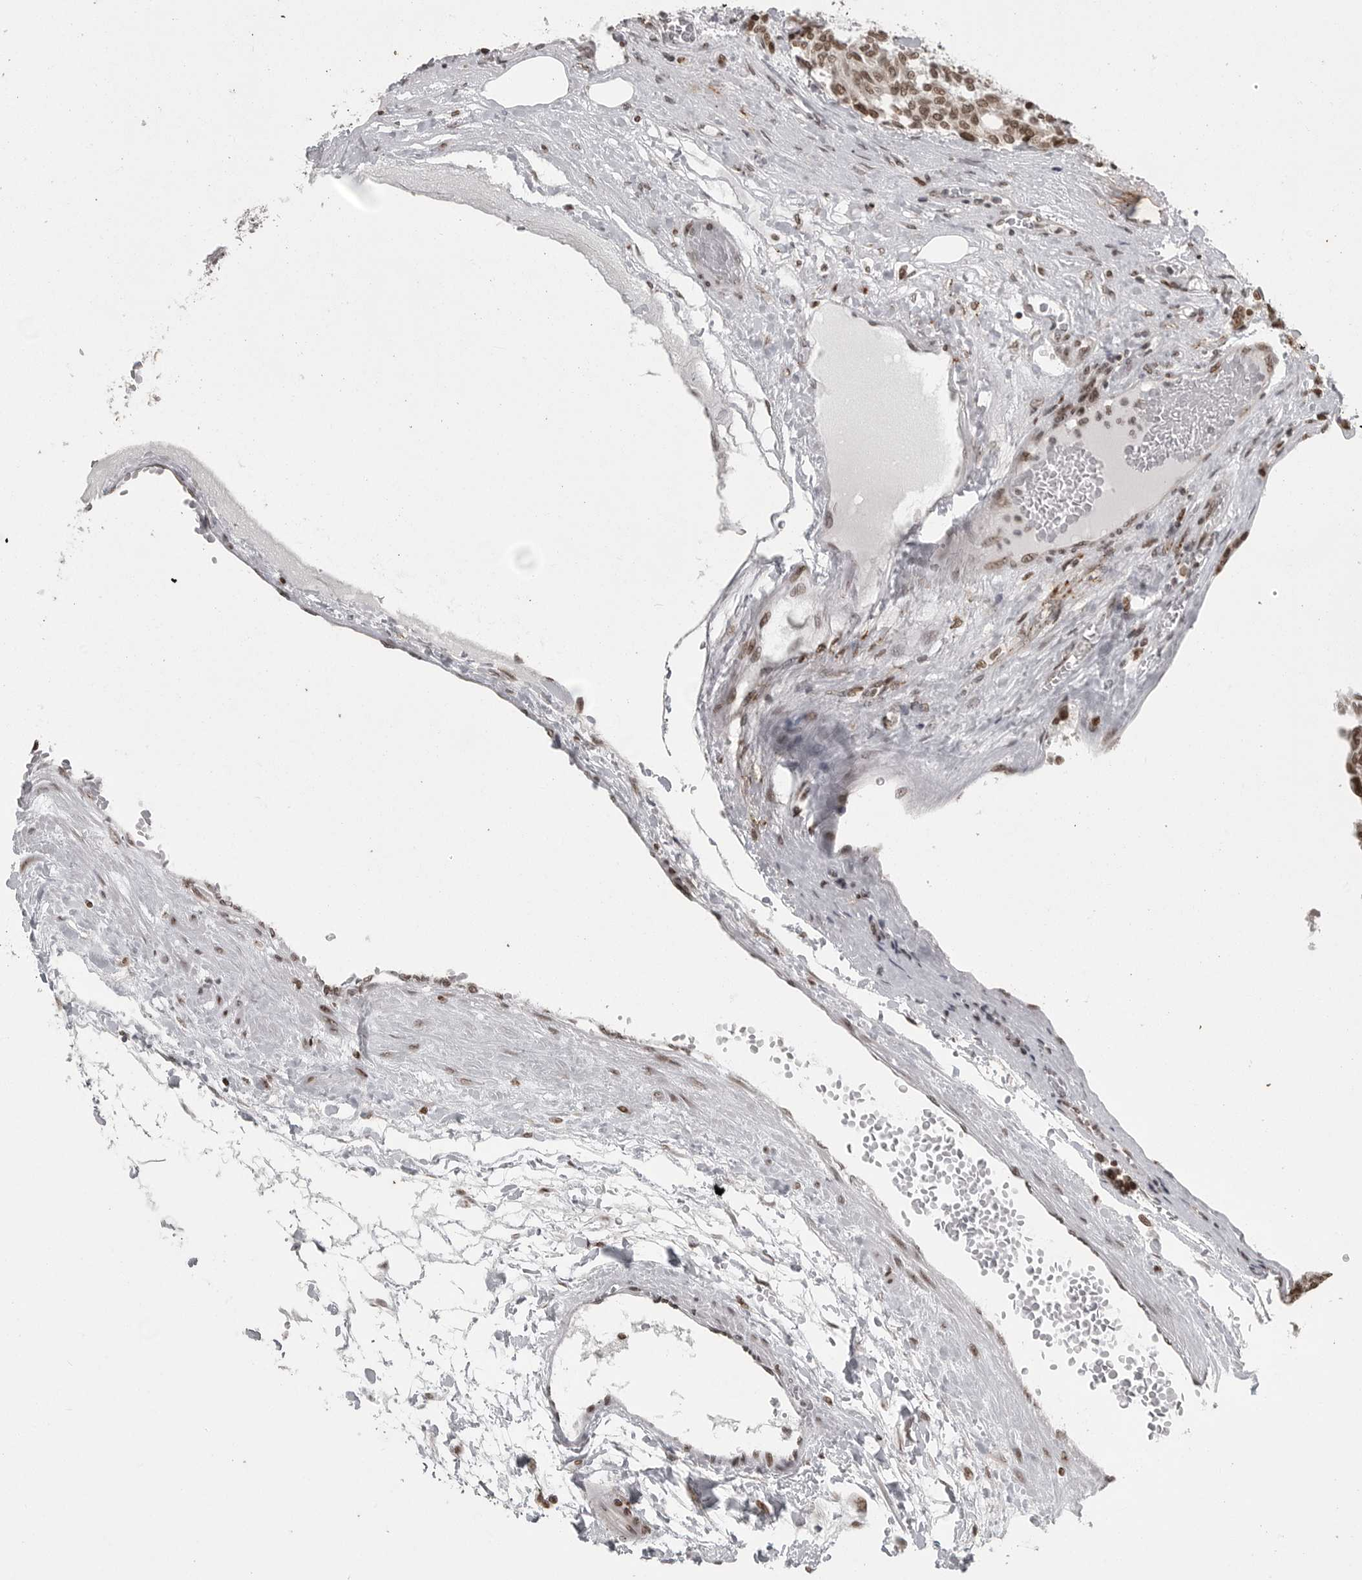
{"staining": {"intensity": "moderate", "quantity": ">75%", "location": "nuclear"}, "tissue": "carcinoid", "cell_type": "Tumor cells", "image_type": "cancer", "snomed": [{"axis": "morphology", "description": "Carcinoid, malignant, NOS"}, {"axis": "topography", "description": "Pancreas"}], "caption": "Moderate nuclear protein staining is present in approximately >75% of tumor cells in carcinoid (malignant). The staining was performed using DAB (3,3'-diaminobenzidine), with brown indicating positive protein expression. Nuclei are stained blue with hematoxylin.", "gene": "YAF2", "patient": {"sex": "female", "age": 54}}